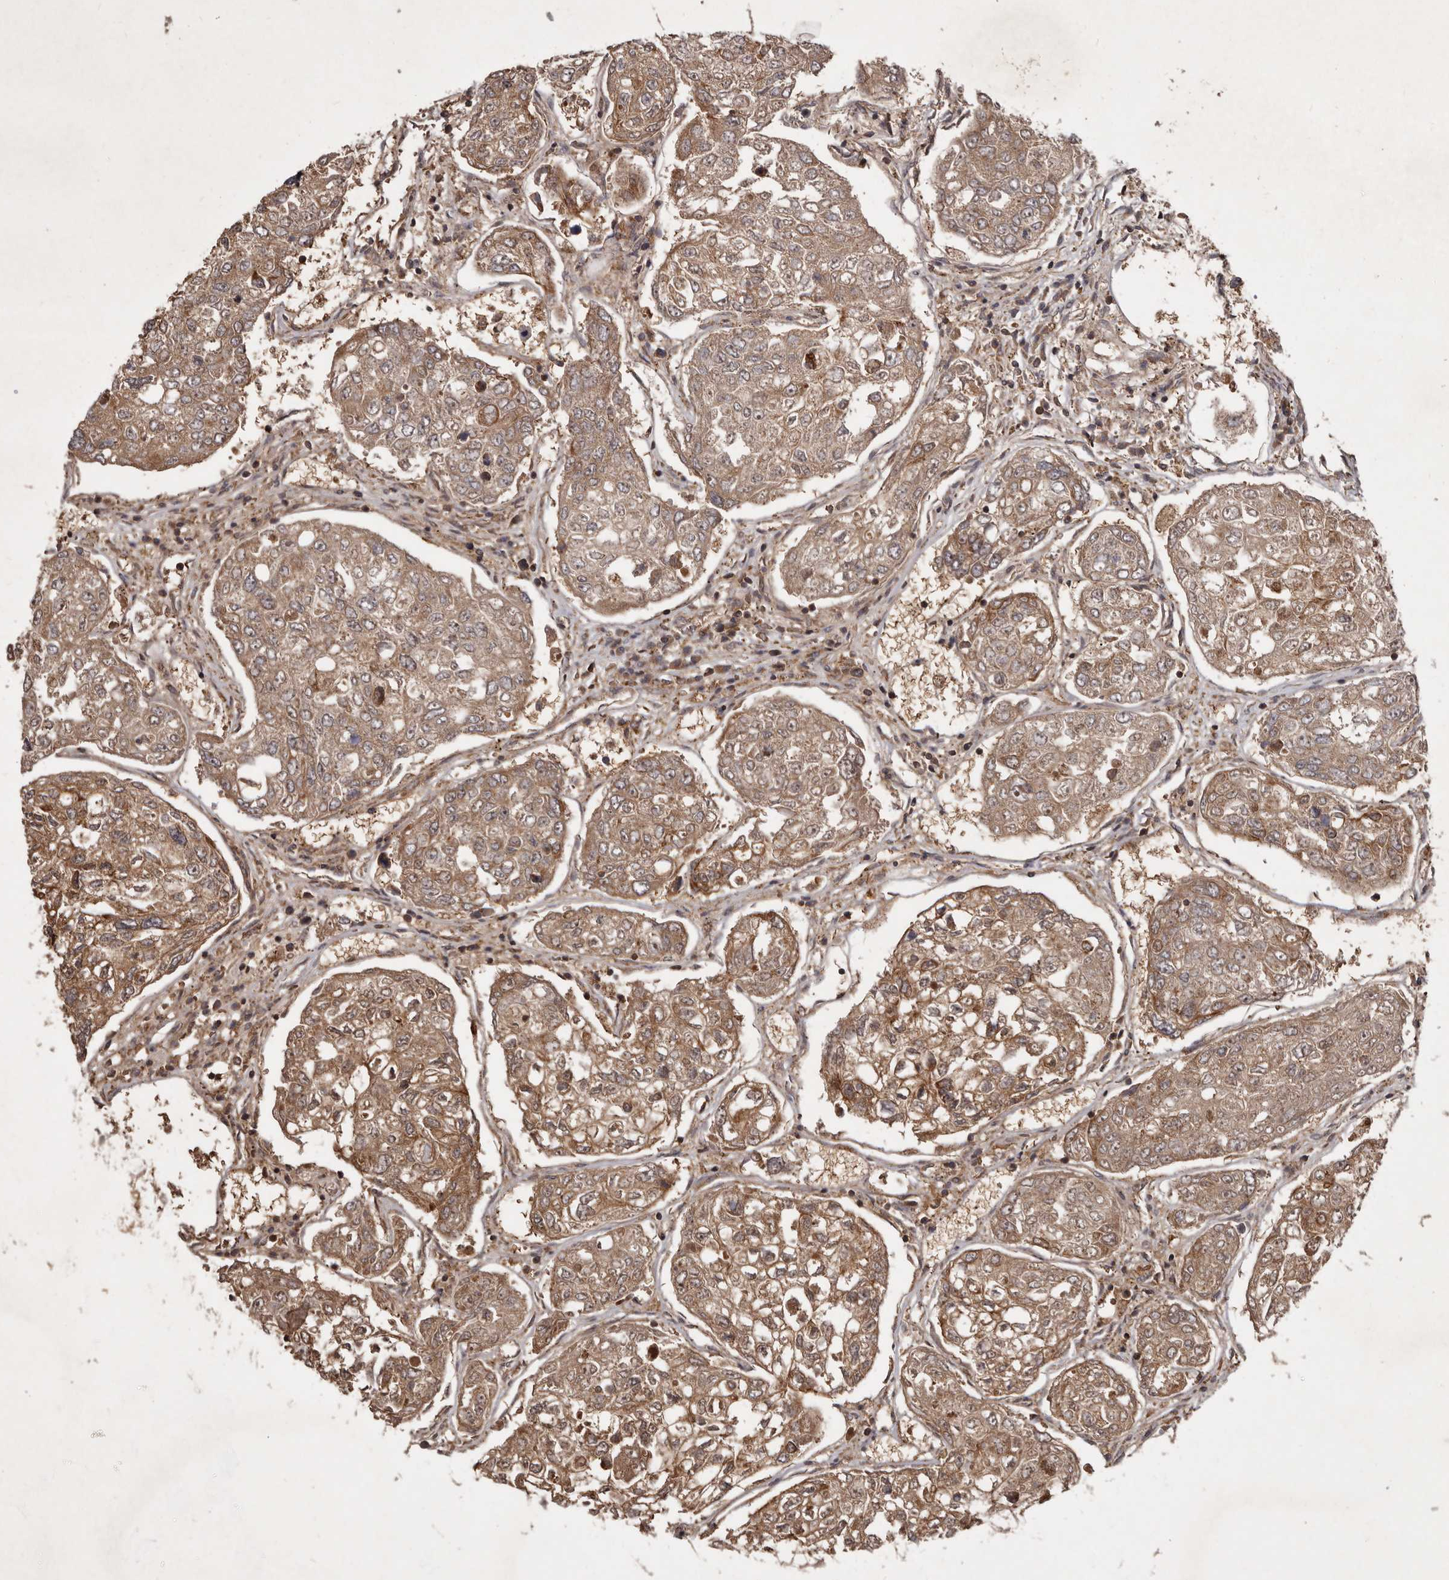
{"staining": {"intensity": "moderate", "quantity": ">75%", "location": "cytoplasmic/membranous"}, "tissue": "urothelial cancer", "cell_type": "Tumor cells", "image_type": "cancer", "snomed": [{"axis": "morphology", "description": "Urothelial carcinoma, High grade"}, {"axis": "topography", "description": "Lymph node"}, {"axis": "topography", "description": "Urinary bladder"}], "caption": "A medium amount of moderate cytoplasmic/membranous expression is seen in approximately >75% of tumor cells in high-grade urothelial carcinoma tissue. (brown staining indicates protein expression, while blue staining denotes nuclei).", "gene": "STK36", "patient": {"sex": "male", "age": 51}}